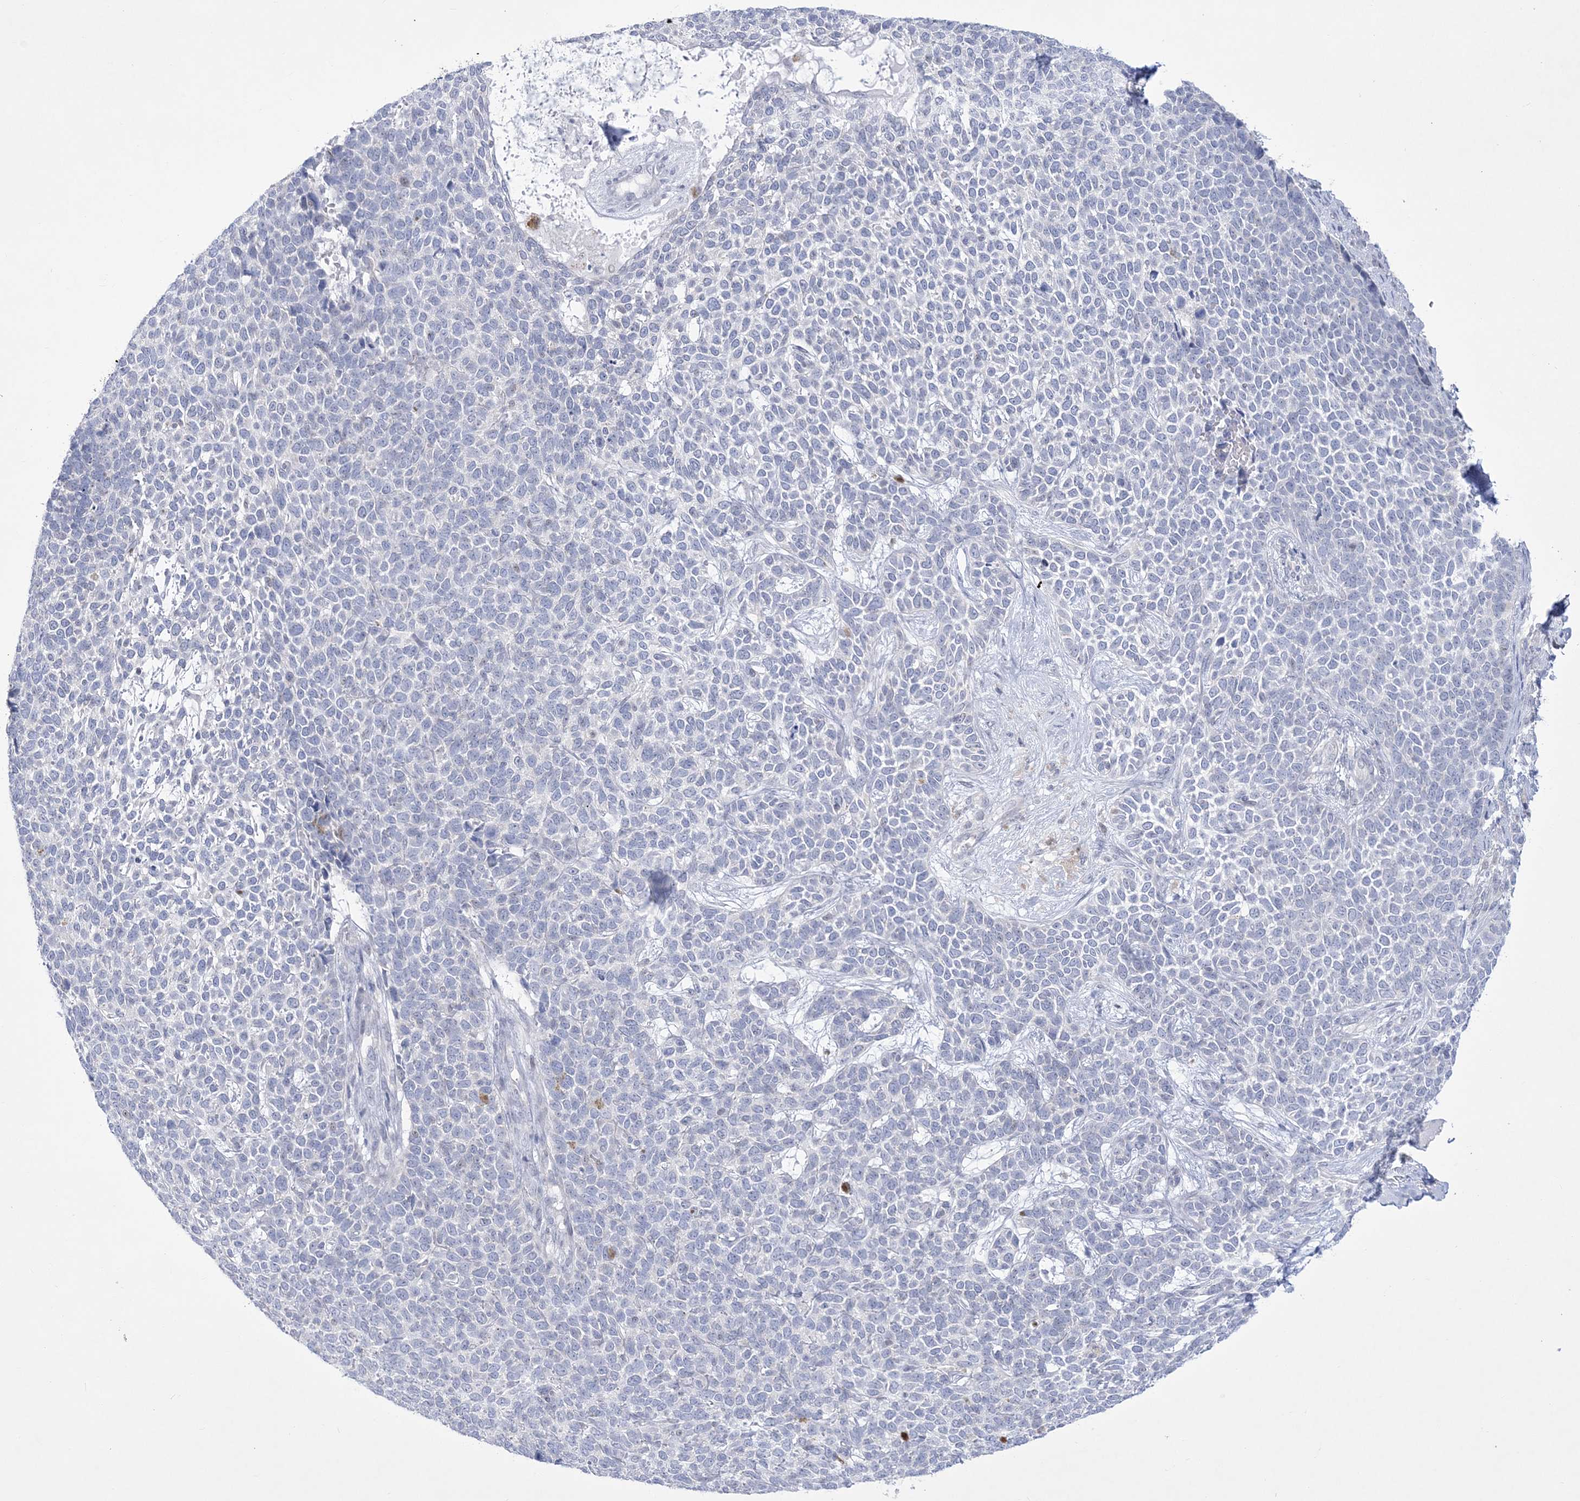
{"staining": {"intensity": "negative", "quantity": "none", "location": "none"}, "tissue": "skin cancer", "cell_type": "Tumor cells", "image_type": "cancer", "snomed": [{"axis": "morphology", "description": "Basal cell carcinoma"}, {"axis": "topography", "description": "Skin"}], "caption": "This is an IHC photomicrograph of human basal cell carcinoma (skin). There is no staining in tumor cells.", "gene": "WDR27", "patient": {"sex": "female", "age": 84}}